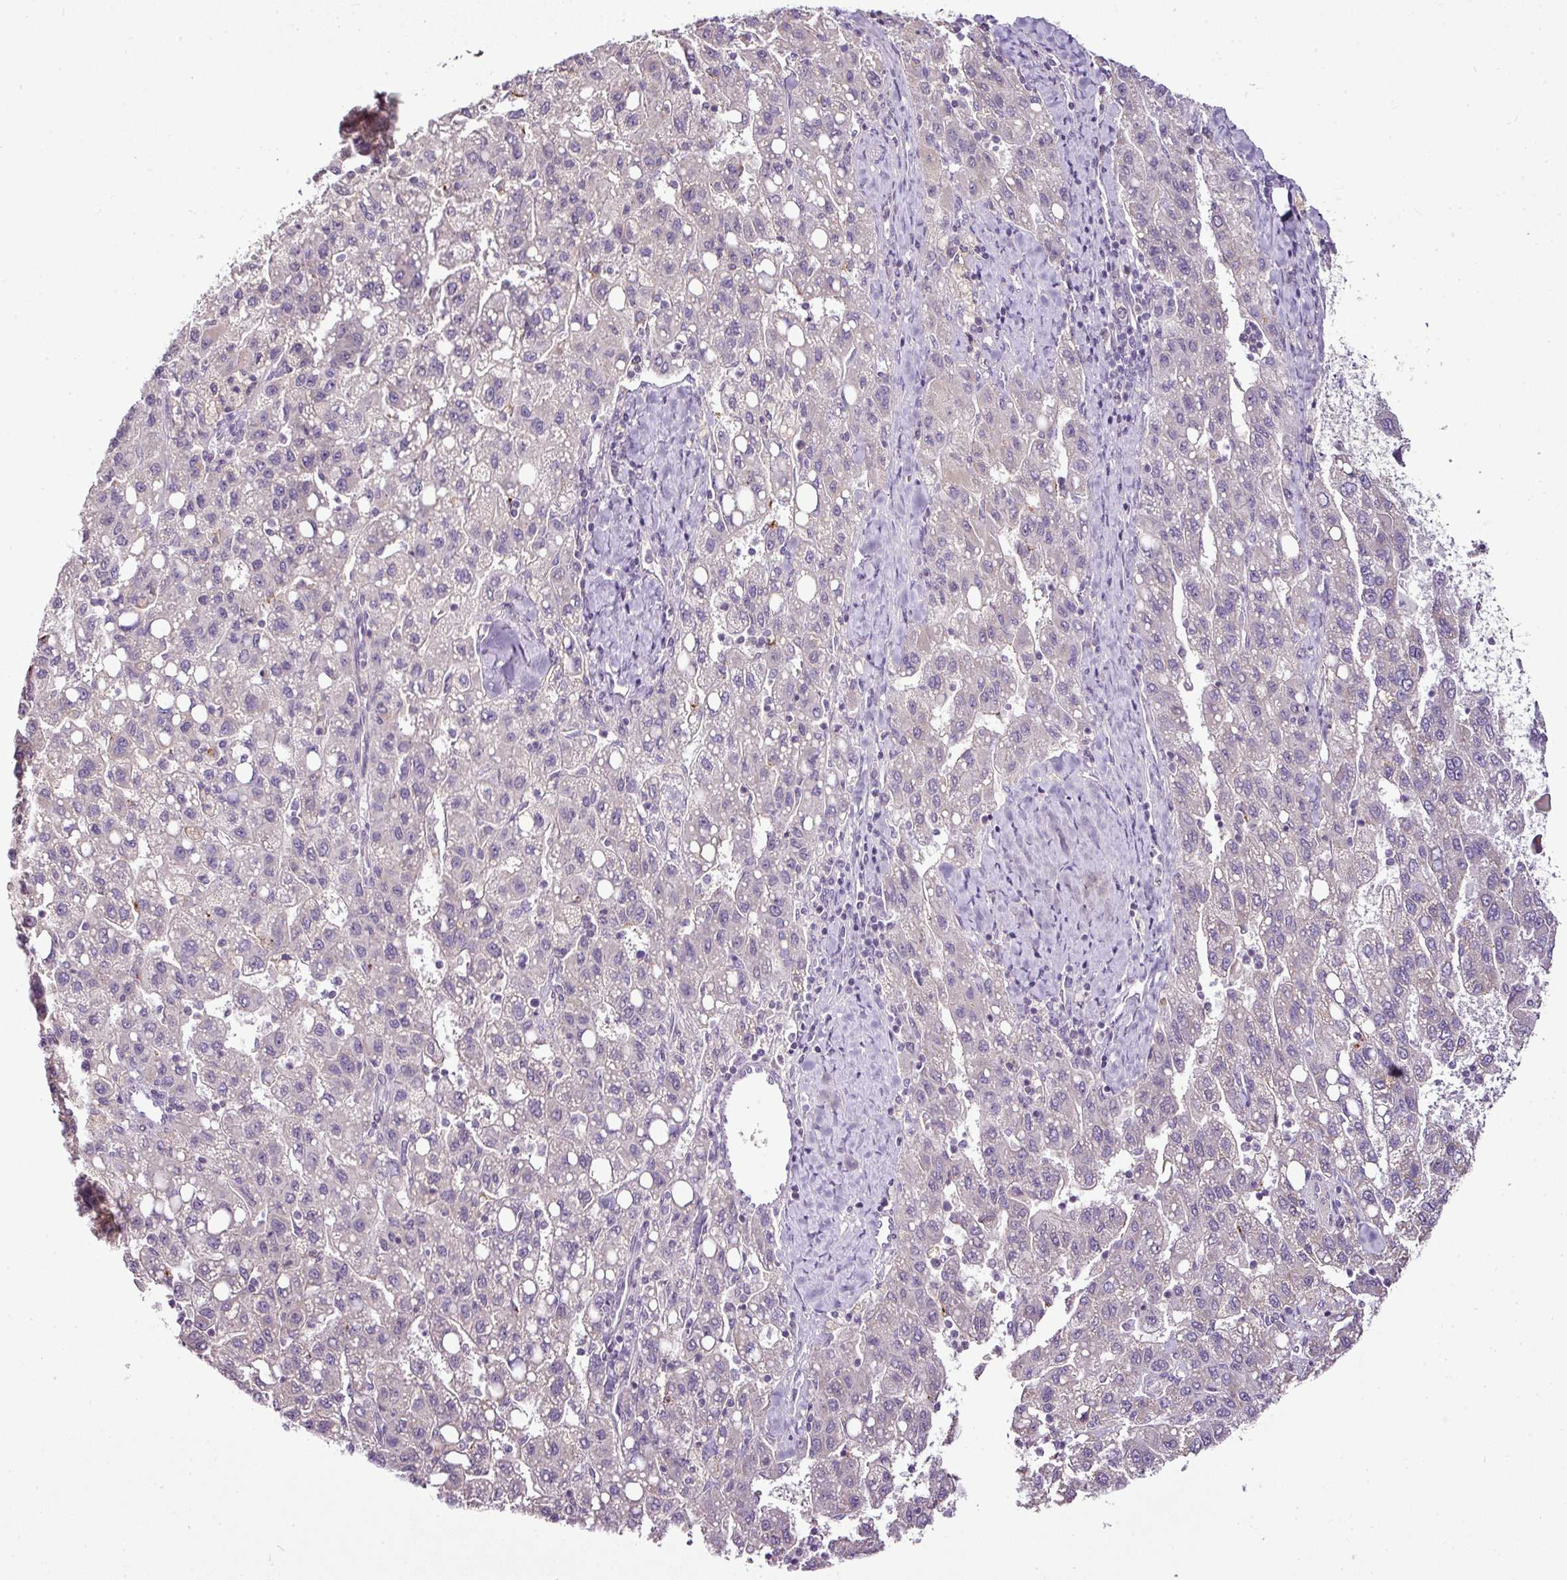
{"staining": {"intensity": "negative", "quantity": "none", "location": "none"}, "tissue": "liver cancer", "cell_type": "Tumor cells", "image_type": "cancer", "snomed": [{"axis": "morphology", "description": "Carcinoma, Hepatocellular, NOS"}, {"axis": "topography", "description": "Liver"}], "caption": "This is an IHC image of human liver hepatocellular carcinoma. There is no staining in tumor cells.", "gene": "TEX30", "patient": {"sex": "female", "age": 82}}